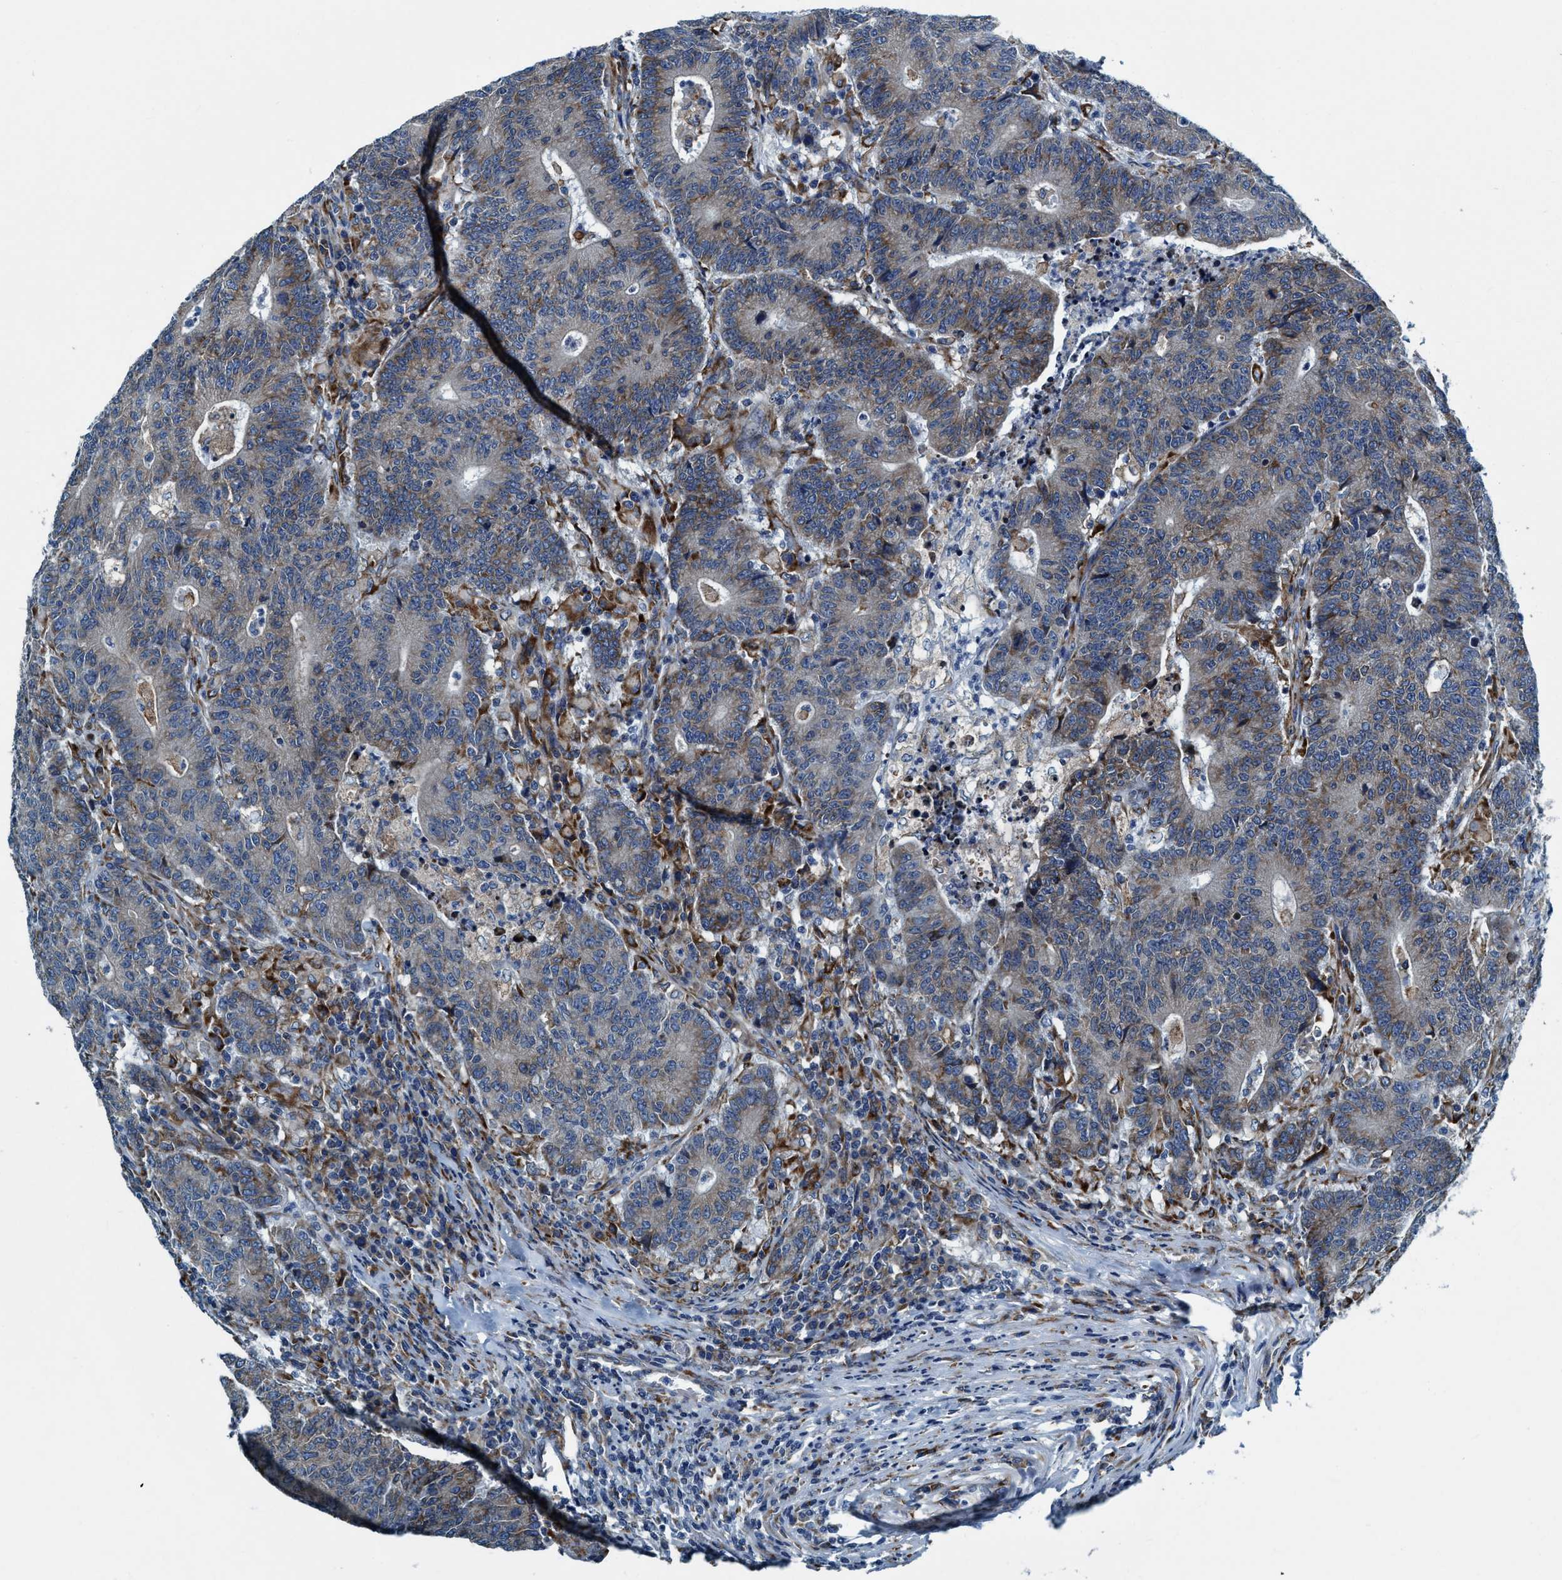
{"staining": {"intensity": "weak", "quantity": "25%-75%", "location": "cytoplasmic/membranous"}, "tissue": "colorectal cancer", "cell_type": "Tumor cells", "image_type": "cancer", "snomed": [{"axis": "morphology", "description": "Normal tissue, NOS"}, {"axis": "morphology", "description": "Adenocarcinoma, NOS"}, {"axis": "topography", "description": "Colon"}], "caption": "DAB (3,3'-diaminobenzidine) immunohistochemical staining of colorectal cancer shows weak cytoplasmic/membranous protein expression in approximately 25%-75% of tumor cells.", "gene": "ARMC9", "patient": {"sex": "female", "age": 75}}